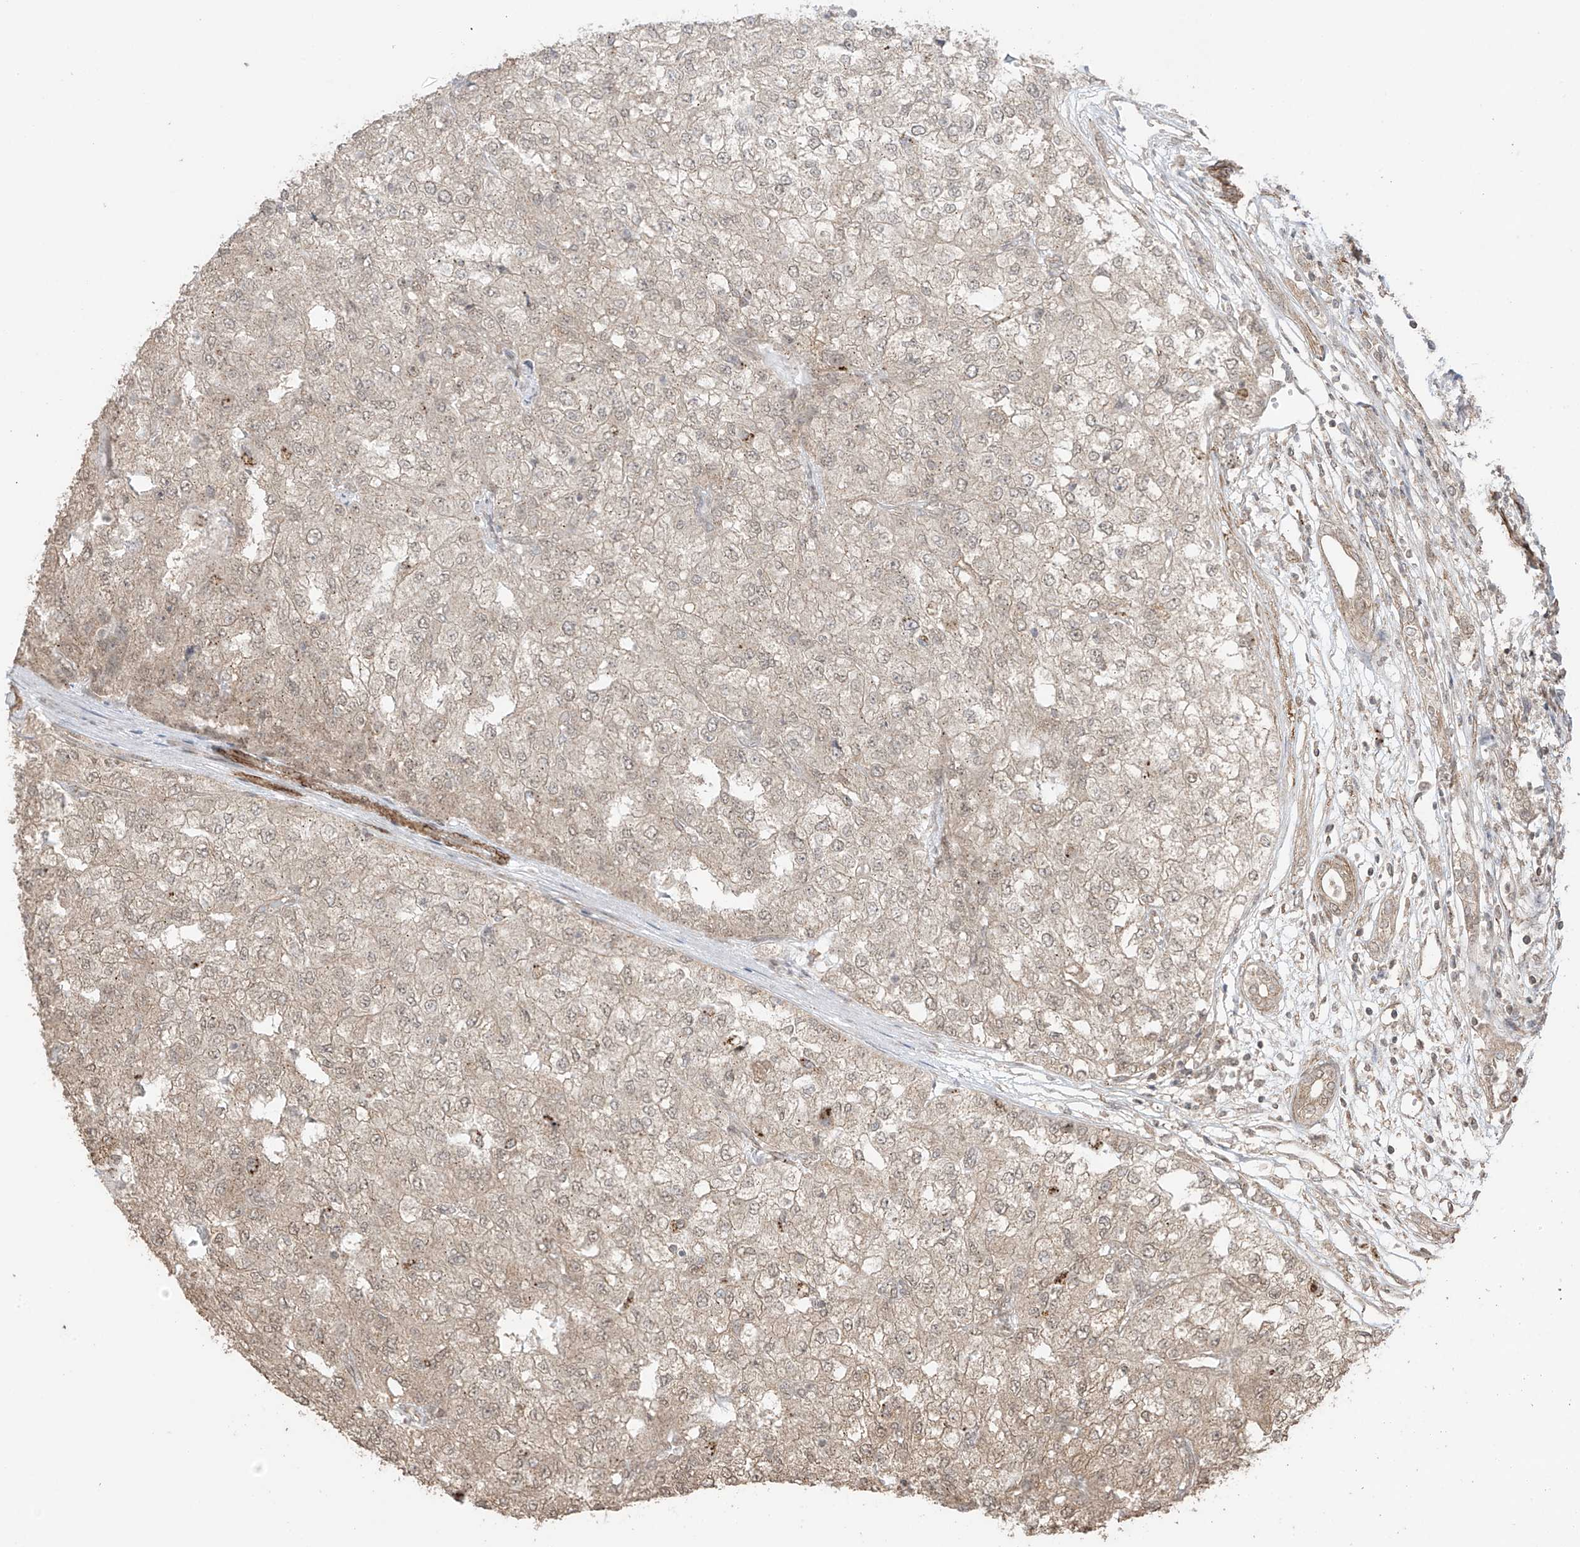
{"staining": {"intensity": "weak", "quantity": "25%-75%", "location": "cytoplasmic/membranous"}, "tissue": "renal cancer", "cell_type": "Tumor cells", "image_type": "cancer", "snomed": [{"axis": "morphology", "description": "Adenocarcinoma, NOS"}, {"axis": "topography", "description": "Kidney"}], "caption": "Immunohistochemistry image of neoplastic tissue: human renal cancer stained using immunohistochemistry (IHC) demonstrates low levels of weak protein expression localized specifically in the cytoplasmic/membranous of tumor cells, appearing as a cytoplasmic/membranous brown color.", "gene": "TTLL5", "patient": {"sex": "female", "age": 54}}